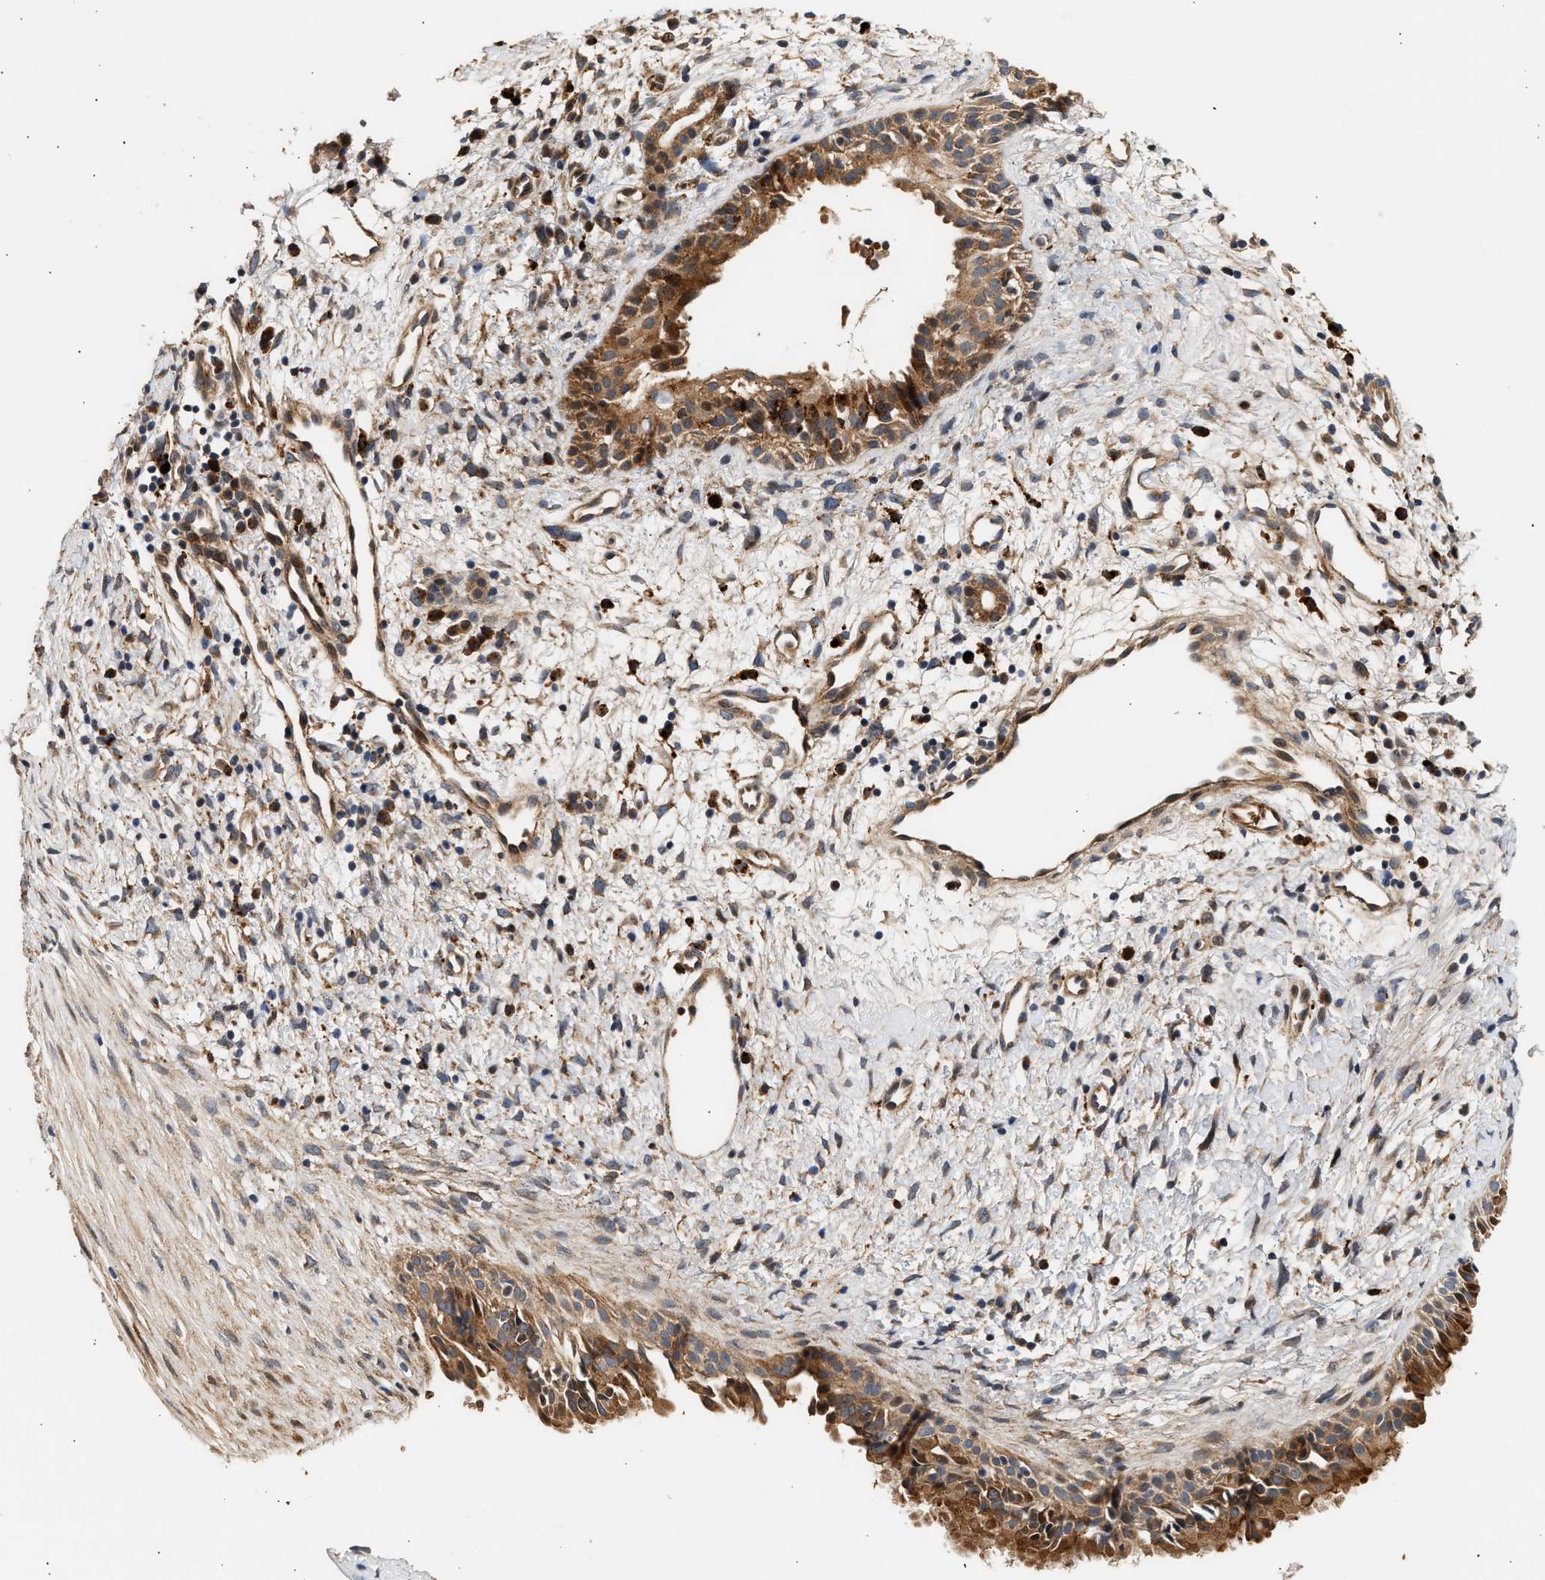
{"staining": {"intensity": "moderate", "quantity": ">75%", "location": "cytoplasmic/membranous"}, "tissue": "nasopharynx", "cell_type": "Respiratory epithelial cells", "image_type": "normal", "snomed": [{"axis": "morphology", "description": "Normal tissue, NOS"}, {"axis": "topography", "description": "Nasopharynx"}], "caption": "Moderate cytoplasmic/membranous protein positivity is identified in approximately >75% of respiratory epithelial cells in nasopharynx.", "gene": "PLD3", "patient": {"sex": "male", "age": 22}}